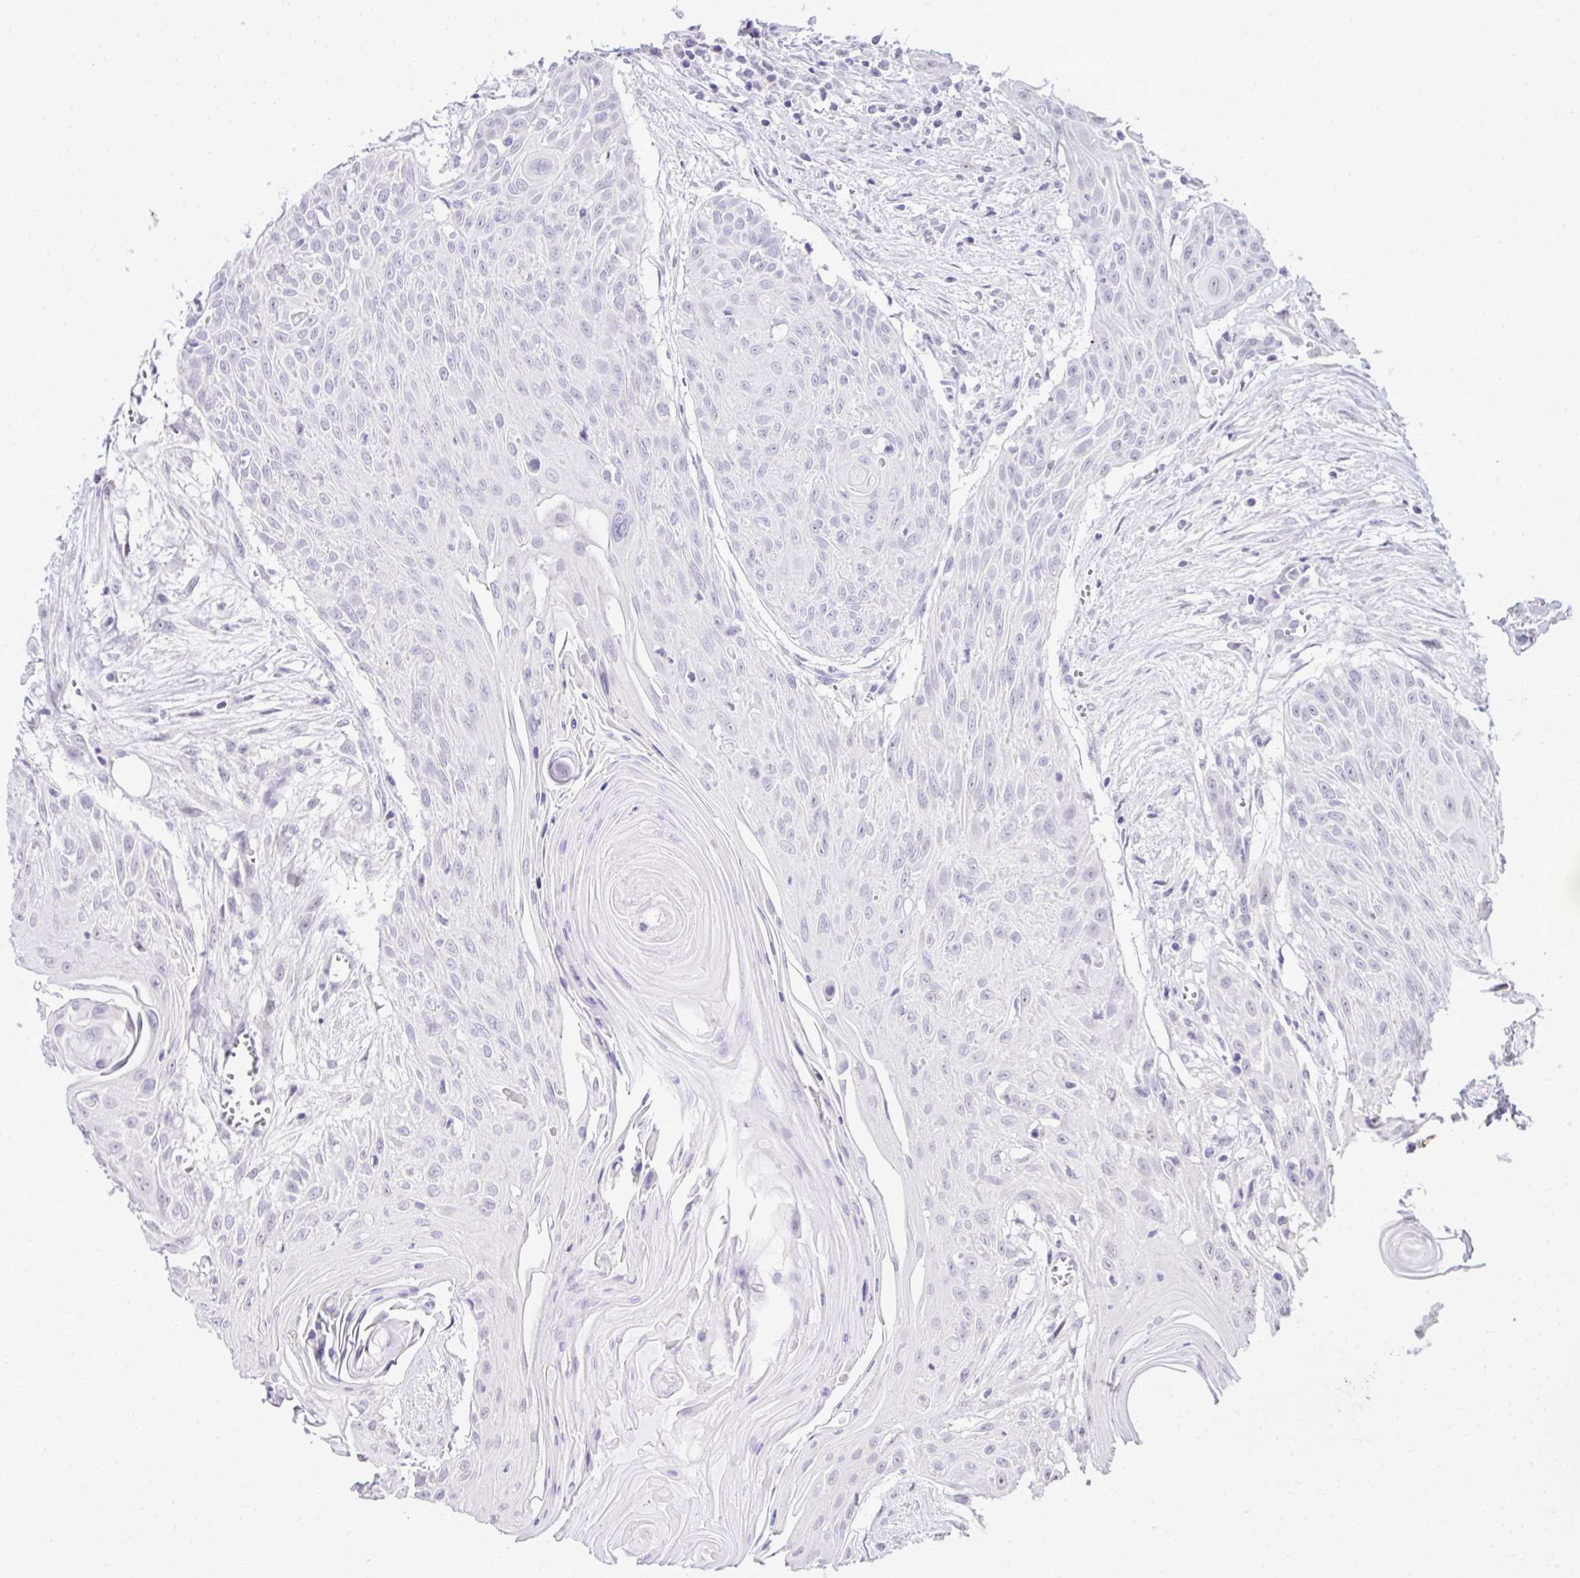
{"staining": {"intensity": "negative", "quantity": "none", "location": "none"}, "tissue": "head and neck cancer", "cell_type": "Tumor cells", "image_type": "cancer", "snomed": [{"axis": "morphology", "description": "Squamous cell carcinoma, NOS"}, {"axis": "topography", "description": "Lymph node"}, {"axis": "topography", "description": "Salivary gland"}, {"axis": "topography", "description": "Head-Neck"}], "caption": "Immunohistochemistry micrograph of neoplastic tissue: human head and neck cancer stained with DAB demonstrates no significant protein positivity in tumor cells.", "gene": "EID3", "patient": {"sex": "female", "age": 74}}